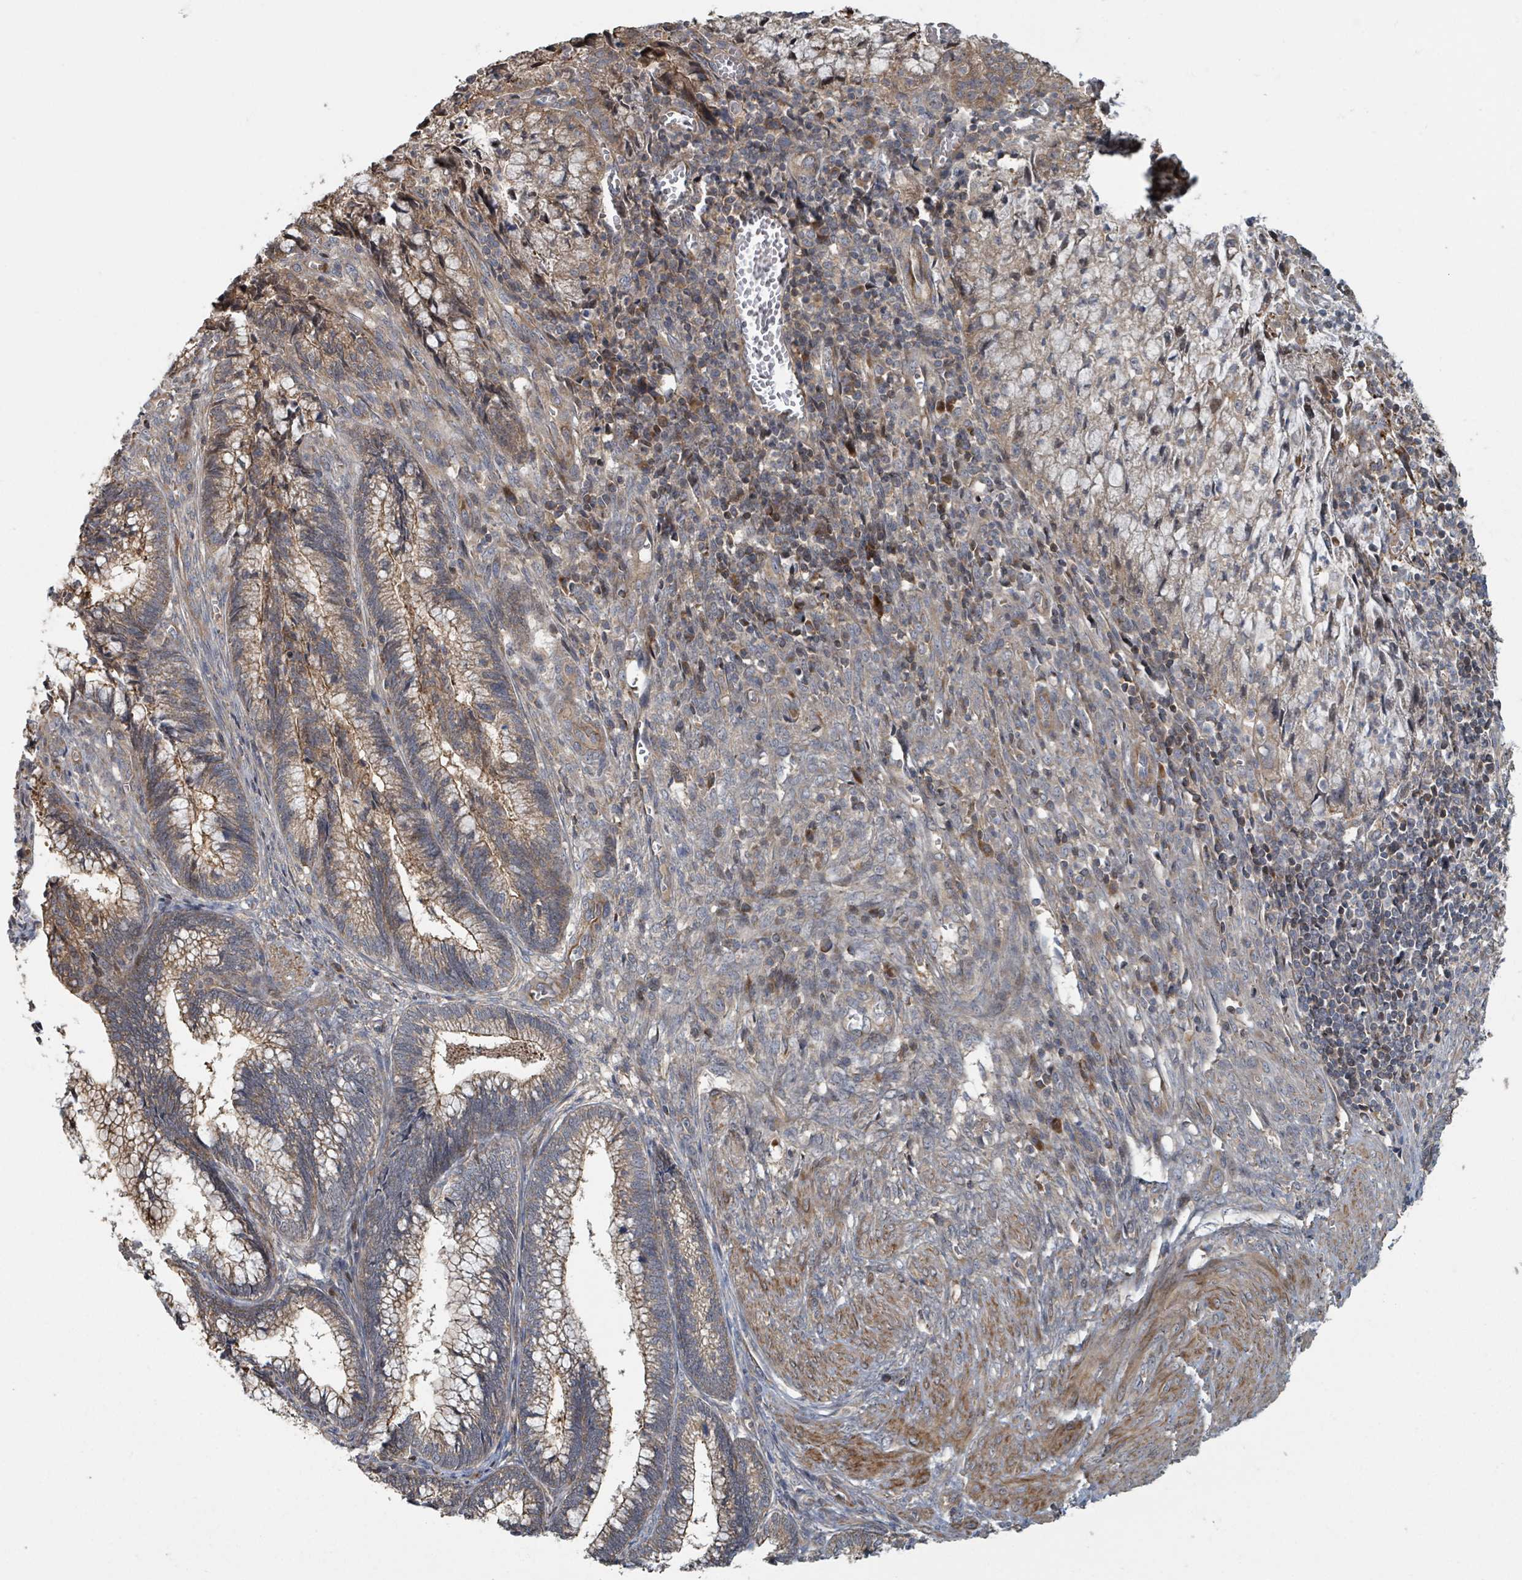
{"staining": {"intensity": "moderate", "quantity": "25%-75%", "location": "cytoplasmic/membranous"}, "tissue": "cervical cancer", "cell_type": "Tumor cells", "image_type": "cancer", "snomed": [{"axis": "morphology", "description": "Adenocarcinoma, NOS"}, {"axis": "topography", "description": "Cervix"}], "caption": "Approximately 25%-75% of tumor cells in cervical cancer (adenocarcinoma) display moderate cytoplasmic/membranous protein staining as visualized by brown immunohistochemical staining.", "gene": "DPM1", "patient": {"sex": "female", "age": 44}}